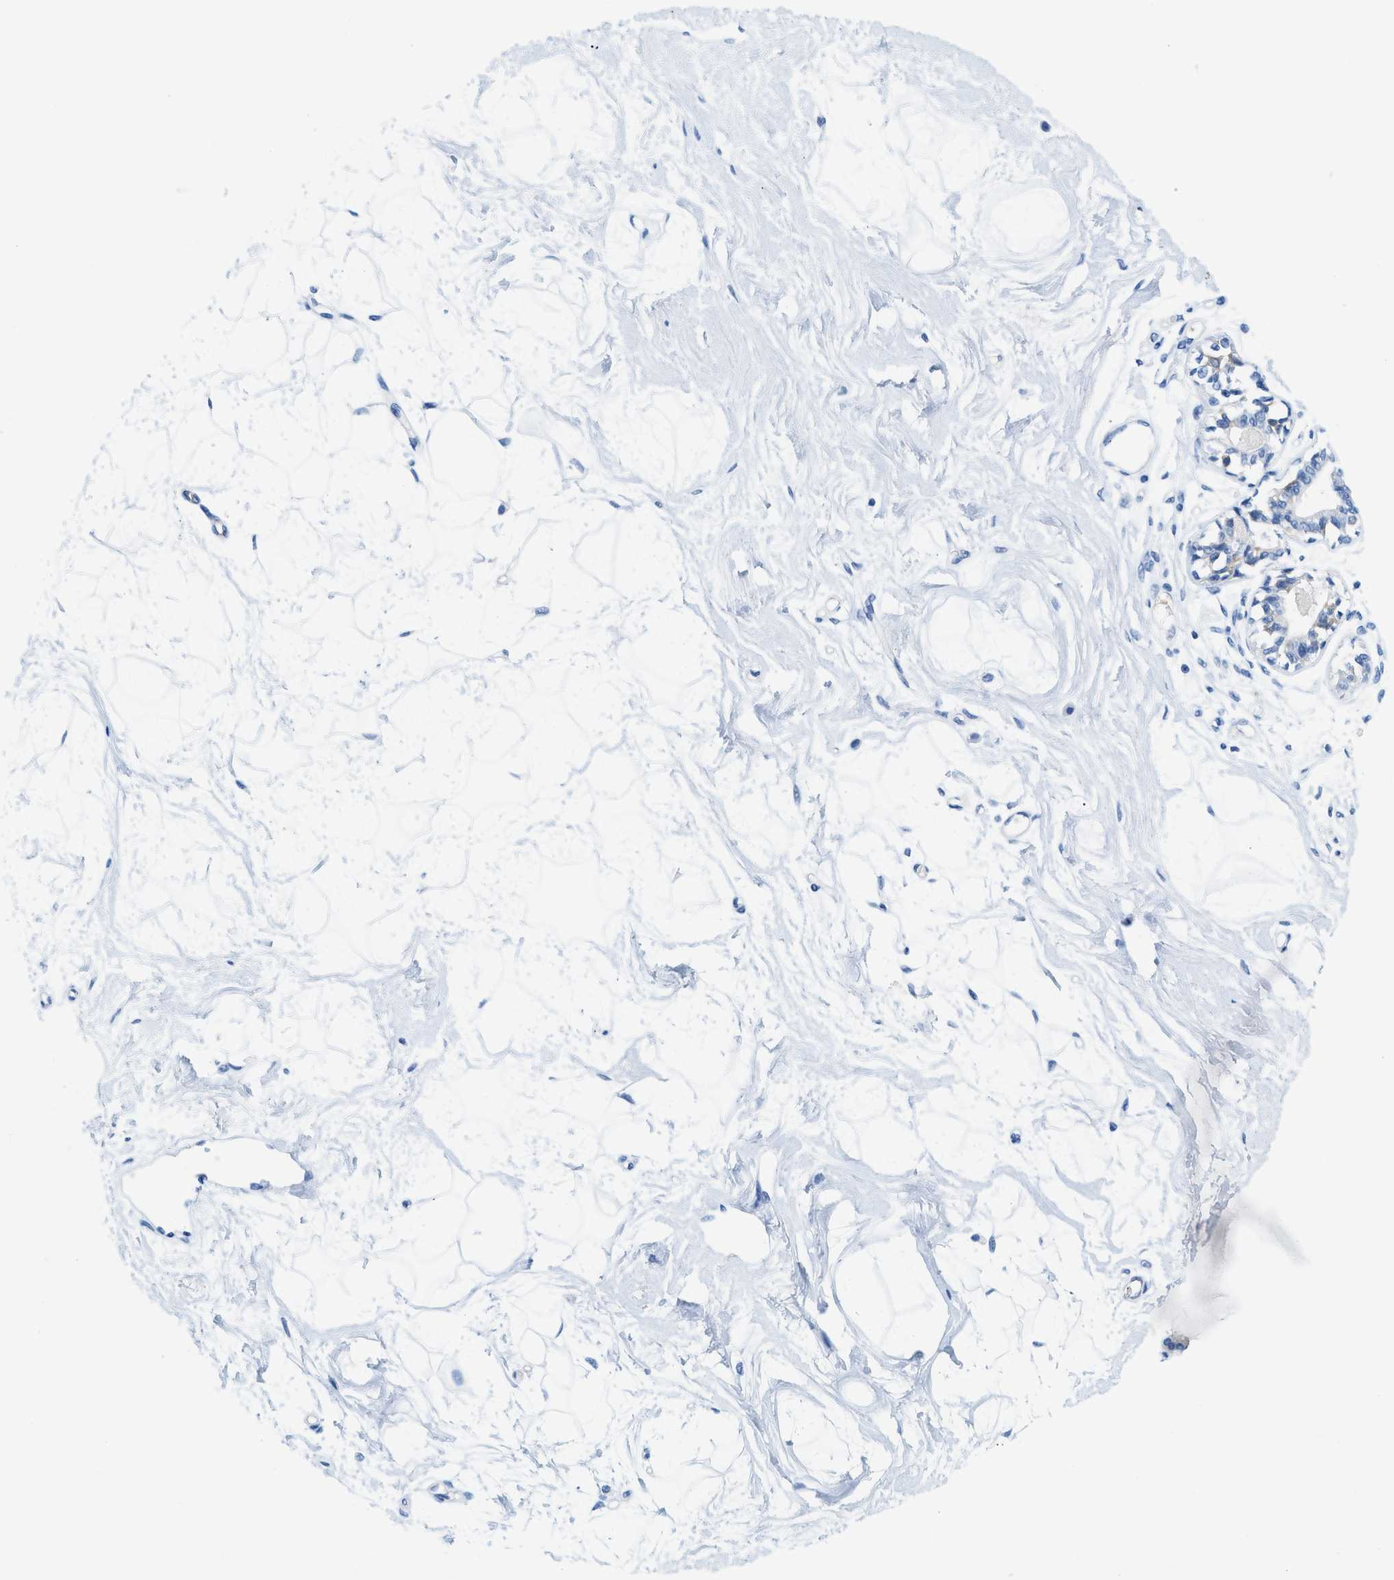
{"staining": {"intensity": "negative", "quantity": "none", "location": "none"}, "tissue": "breast", "cell_type": "Adipocytes", "image_type": "normal", "snomed": [{"axis": "morphology", "description": "Normal tissue, NOS"}, {"axis": "topography", "description": "Breast"}], "caption": "Breast was stained to show a protein in brown. There is no significant staining in adipocytes. Brightfield microscopy of immunohistochemistry stained with DAB (brown) and hematoxylin (blue), captured at high magnification.", "gene": "BPGM", "patient": {"sex": "female", "age": 45}}